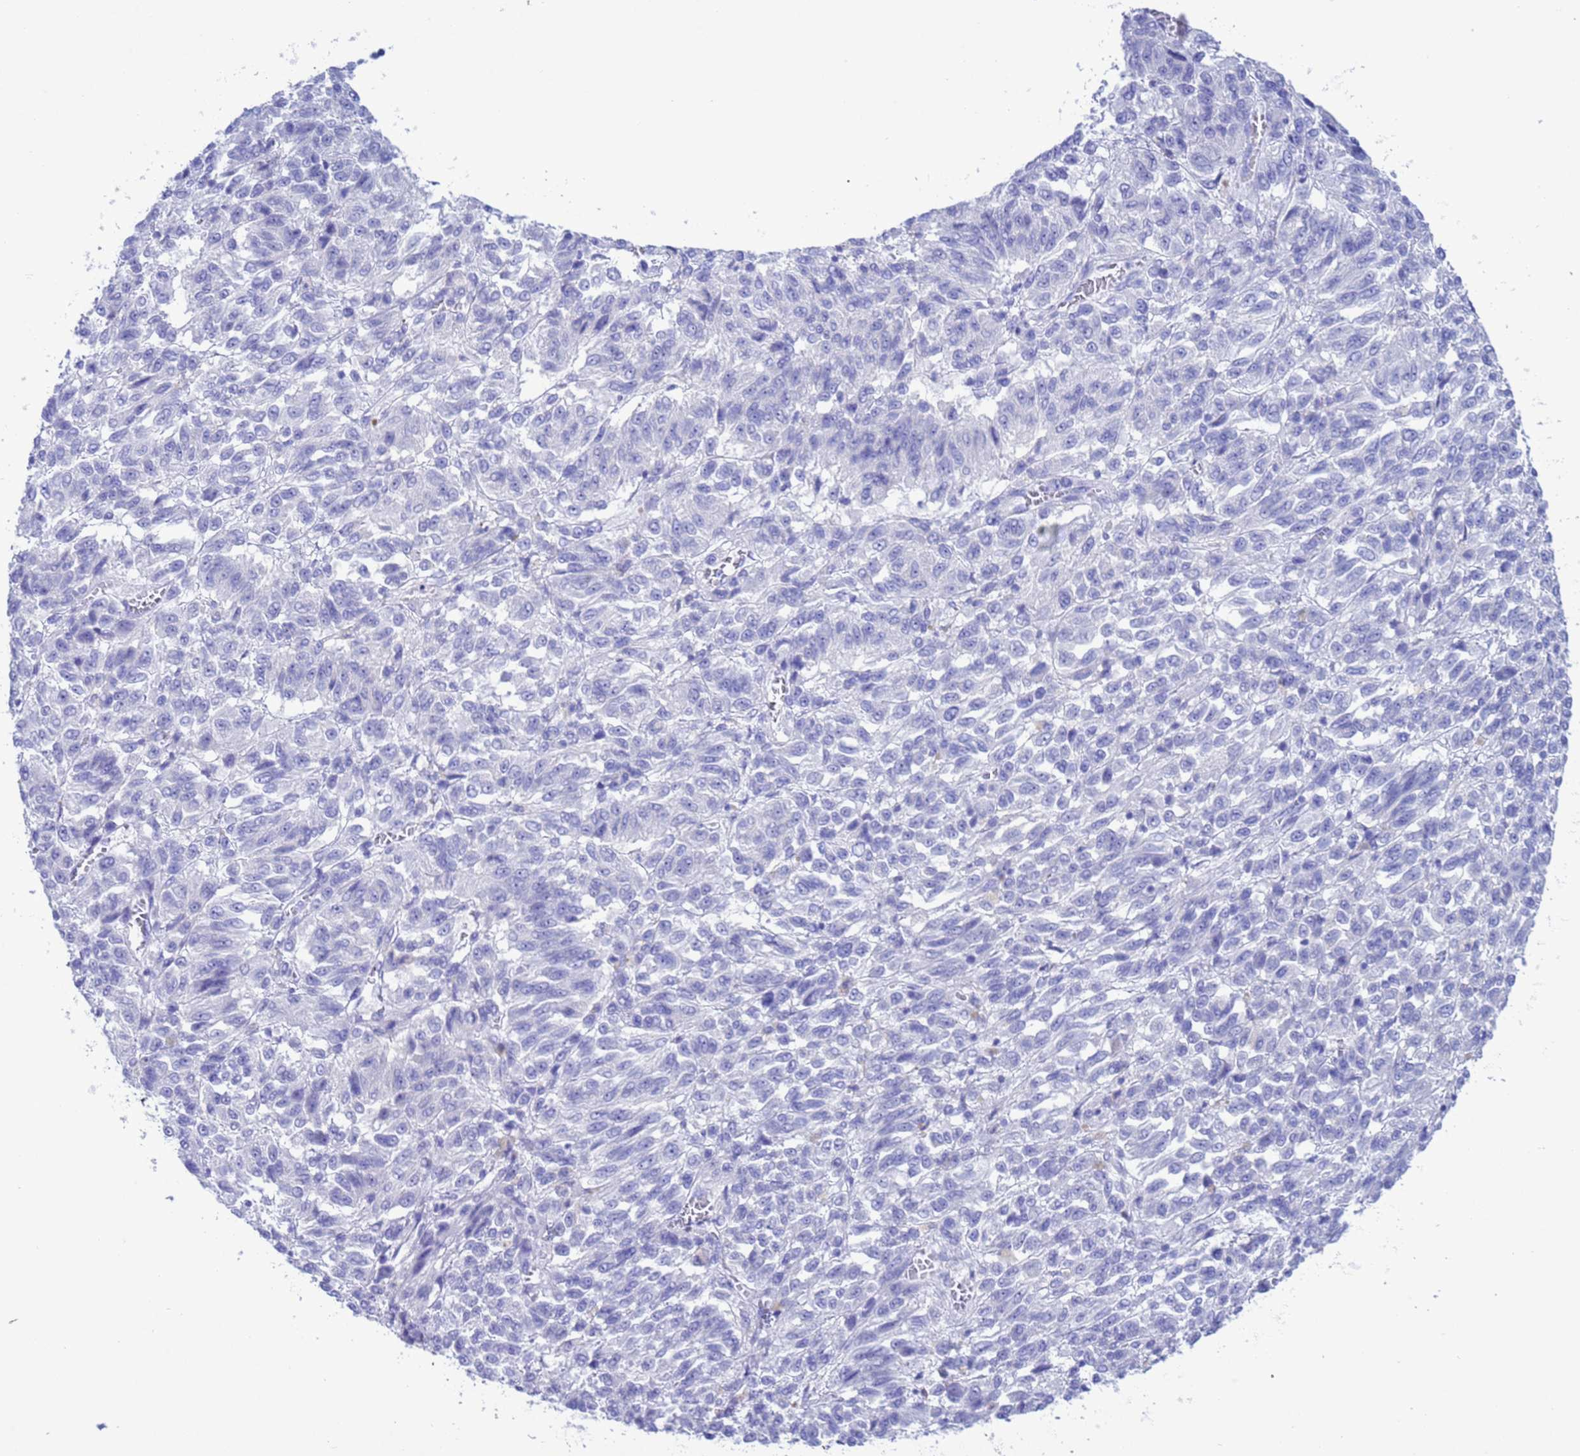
{"staining": {"intensity": "negative", "quantity": "none", "location": "none"}, "tissue": "melanoma", "cell_type": "Tumor cells", "image_type": "cancer", "snomed": [{"axis": "morphology", "description": "Malignant melanoma, Metastatic site"}, {"axis": "topography", "description": "Lung"}], "caption": "Human melanoma stained for a protein using immunohistochemistry shows no positivity in tumor cells.", "gene": "GSTM1", "patient": {"sex": "male", "age": 64}}